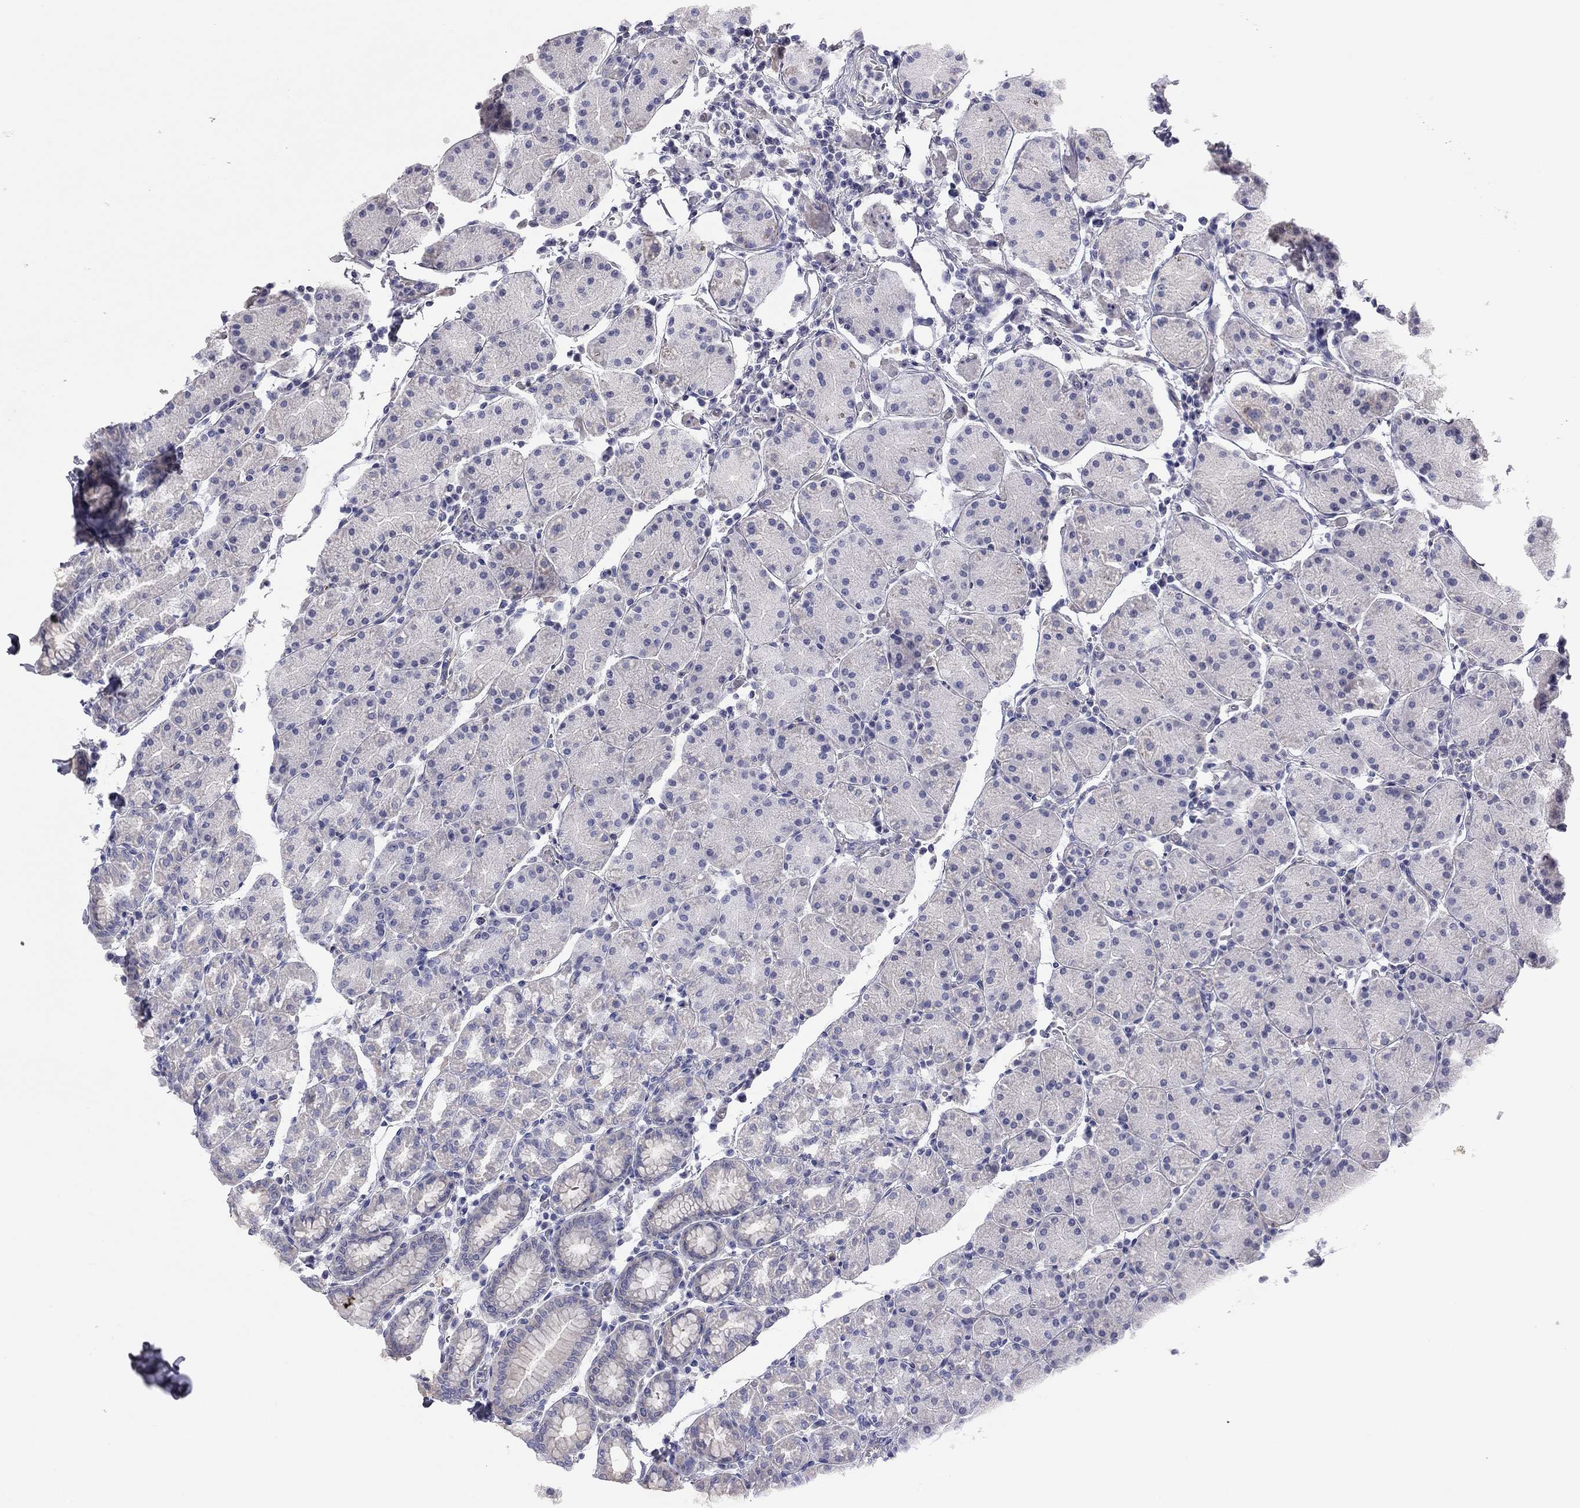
{"staining": {"intensity": "negative", "quantity": "none", "location": "none"}, "tissue": "stomach", "cell_type": "Glandular cells", "image_type": "normal", "snomed": [{"axis": "morphology", "description": "Normal tissue, NOS"}, {"axis": "topography", "description": "Stomach"}], "caption": "High power microscopy image of an immunohistochemistry (IHC) photomicrograph of benign stomach, revealing no significant staining in glandular cells.", "gene": "ADCYAP1", "patient": {"sex": "male", "age": 54}}